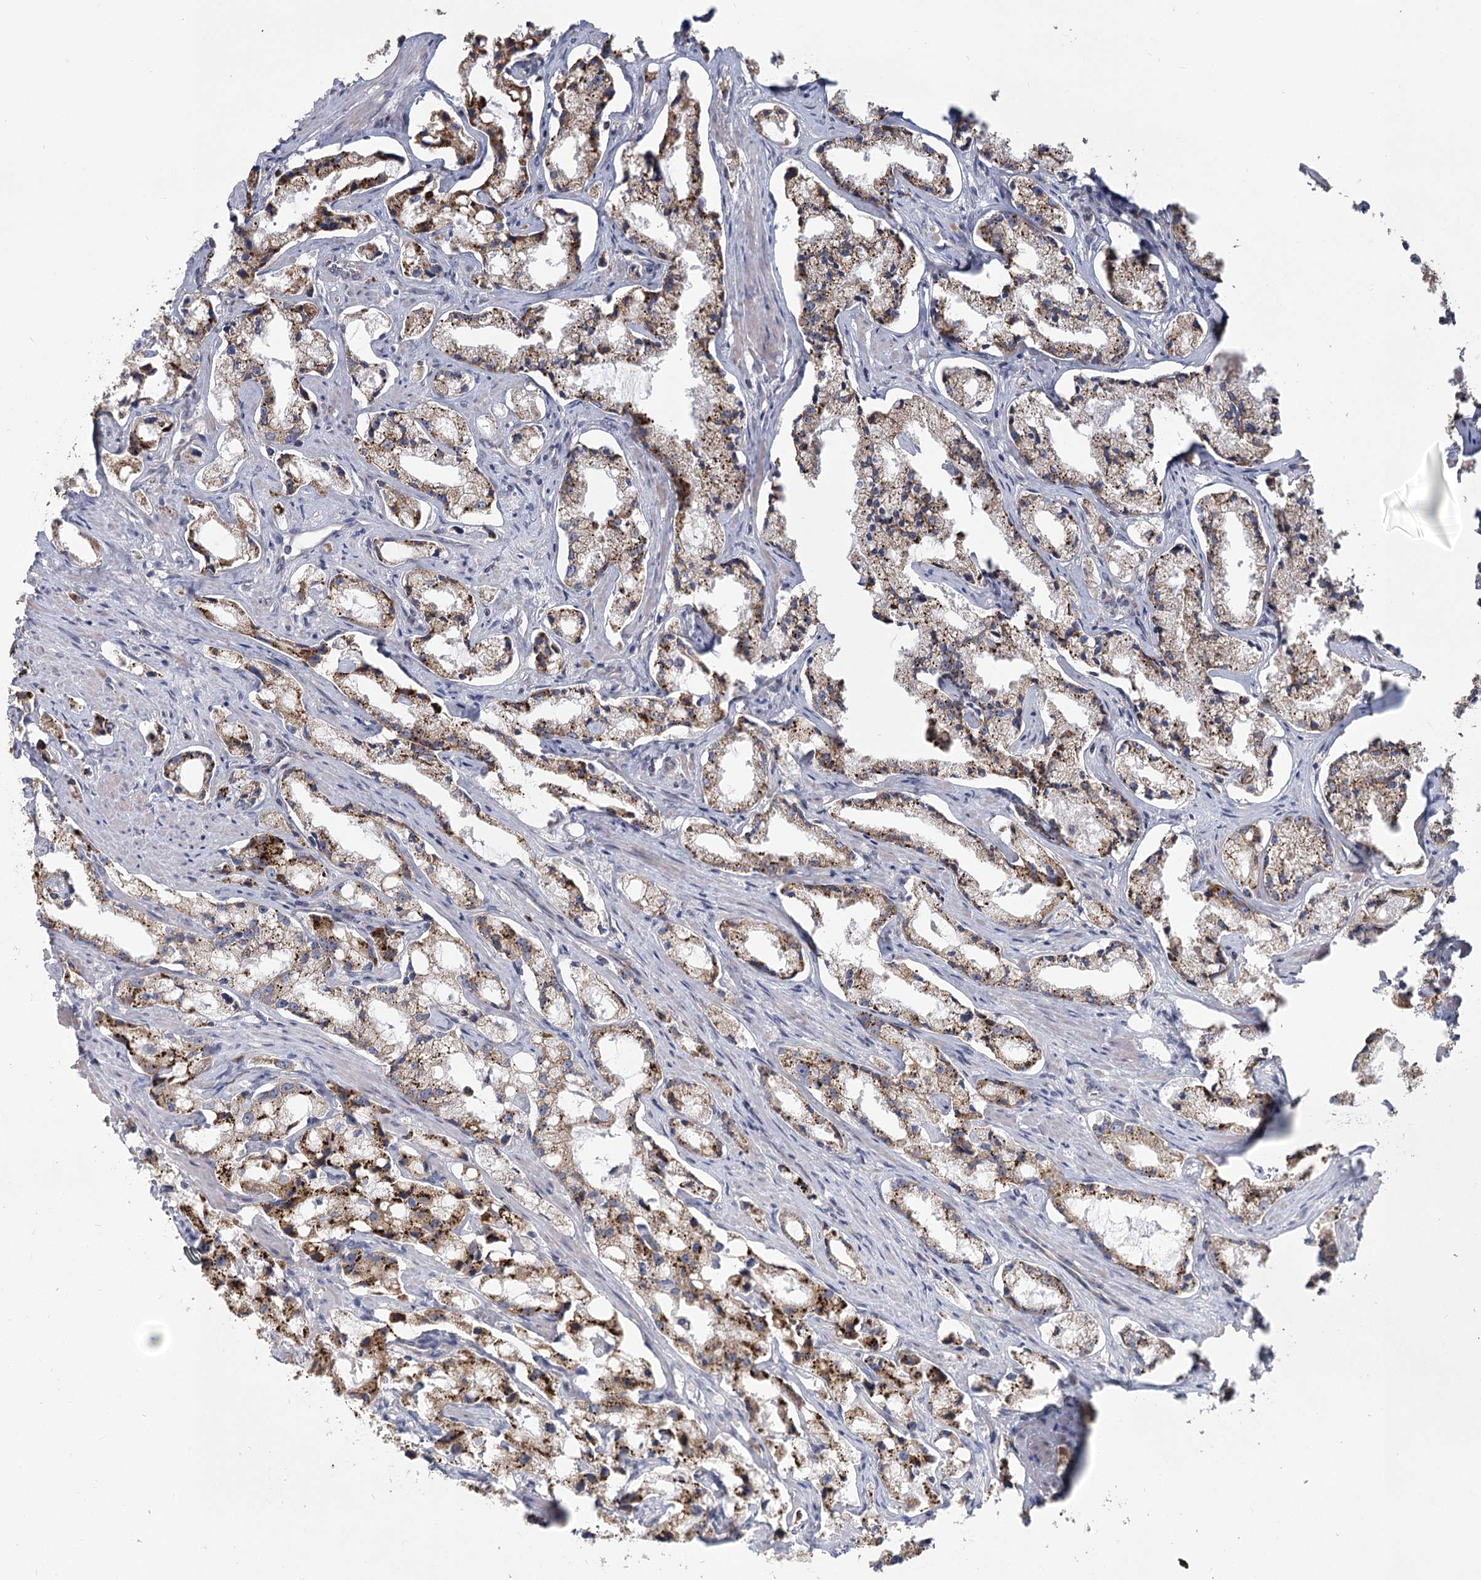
{"staining": {"intensity": "moderate", "quantity": ">75%", "location": "cytoplasmic/membranous"}, "tissue": "prostate cancer", "cell_type": "Tumor cells", "image_type": "cancer", "snomed": [{"axis": "morphology", "description": "Adenocarcinoma, High grade"}, {"axis": "topography", "description": "Prostate"}], "caption": "DAB (3,3'-diaminobenzidine) immunohistochemical staining of prostate cancer (high-grade adenocarcinoma) displays moderate cytoplasmic/membranous protein positivity in about >75% of tumor cells. Using DAB (3,3'-diaminobenzidine) (brown) and hematoxylin (blue) stains, captured at high magnification using brightfield microscopy.", "gene": "CNTLN", "patient": {"sex": "male", "age": 66}}